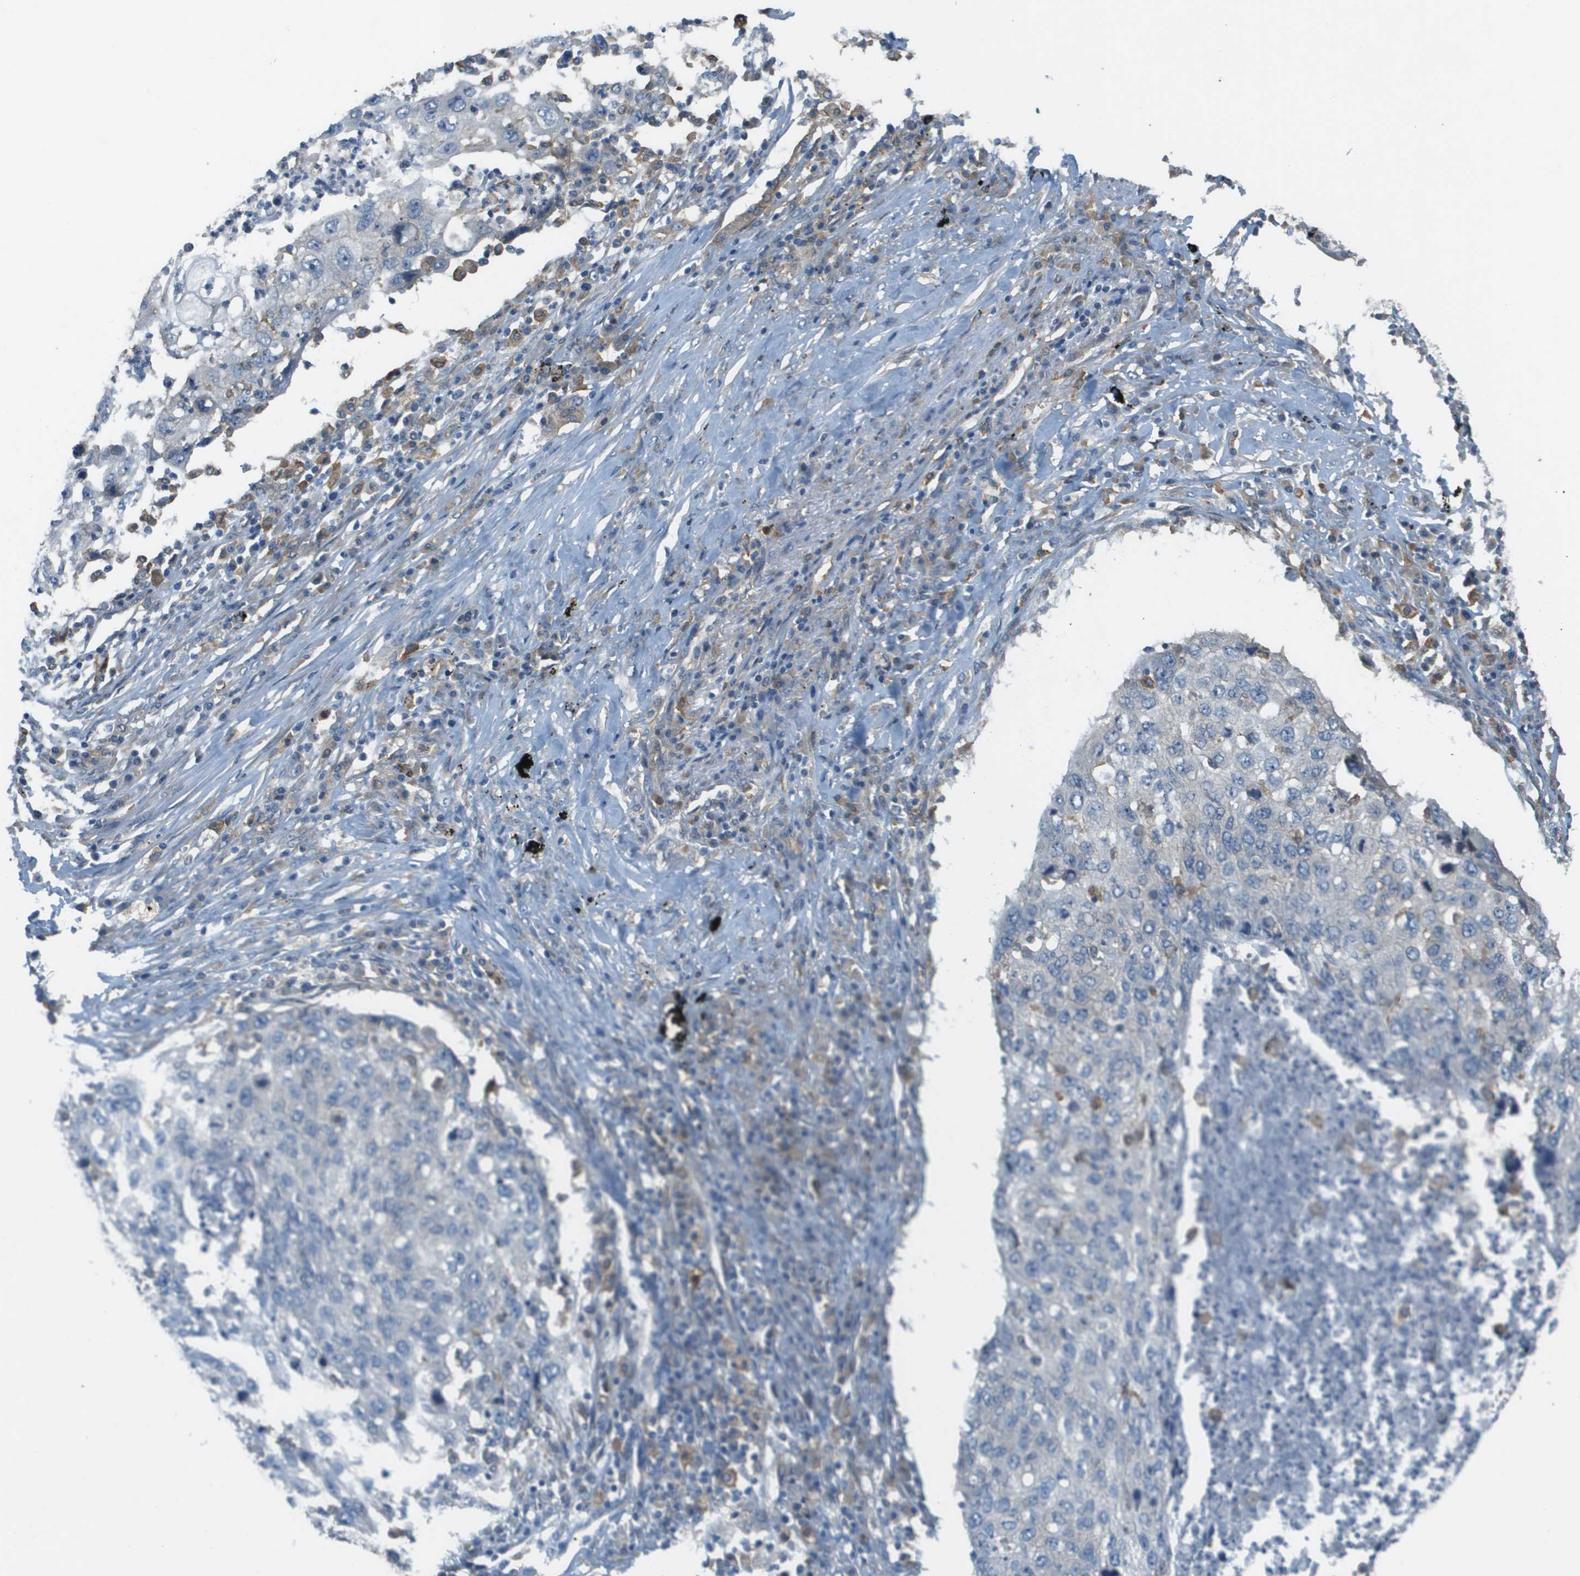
{"staining": {"intensity": "negative", "quantity": "none", "location": "none"}, "tissue": "lung cancer", "cell_type": "Tumor cells", "image_type": "cancer", "snomed": [{"axis": "morphology", "description": "Squamous cell carcinoma, NOS"}, {"axis": "topography", "description": "Lung"}], "caption": "The histopathology image displays no significant expression in tumor cells of lung cancer.", "gene": "CORO1B", "patient": {"sex": "female", "age": 63}}